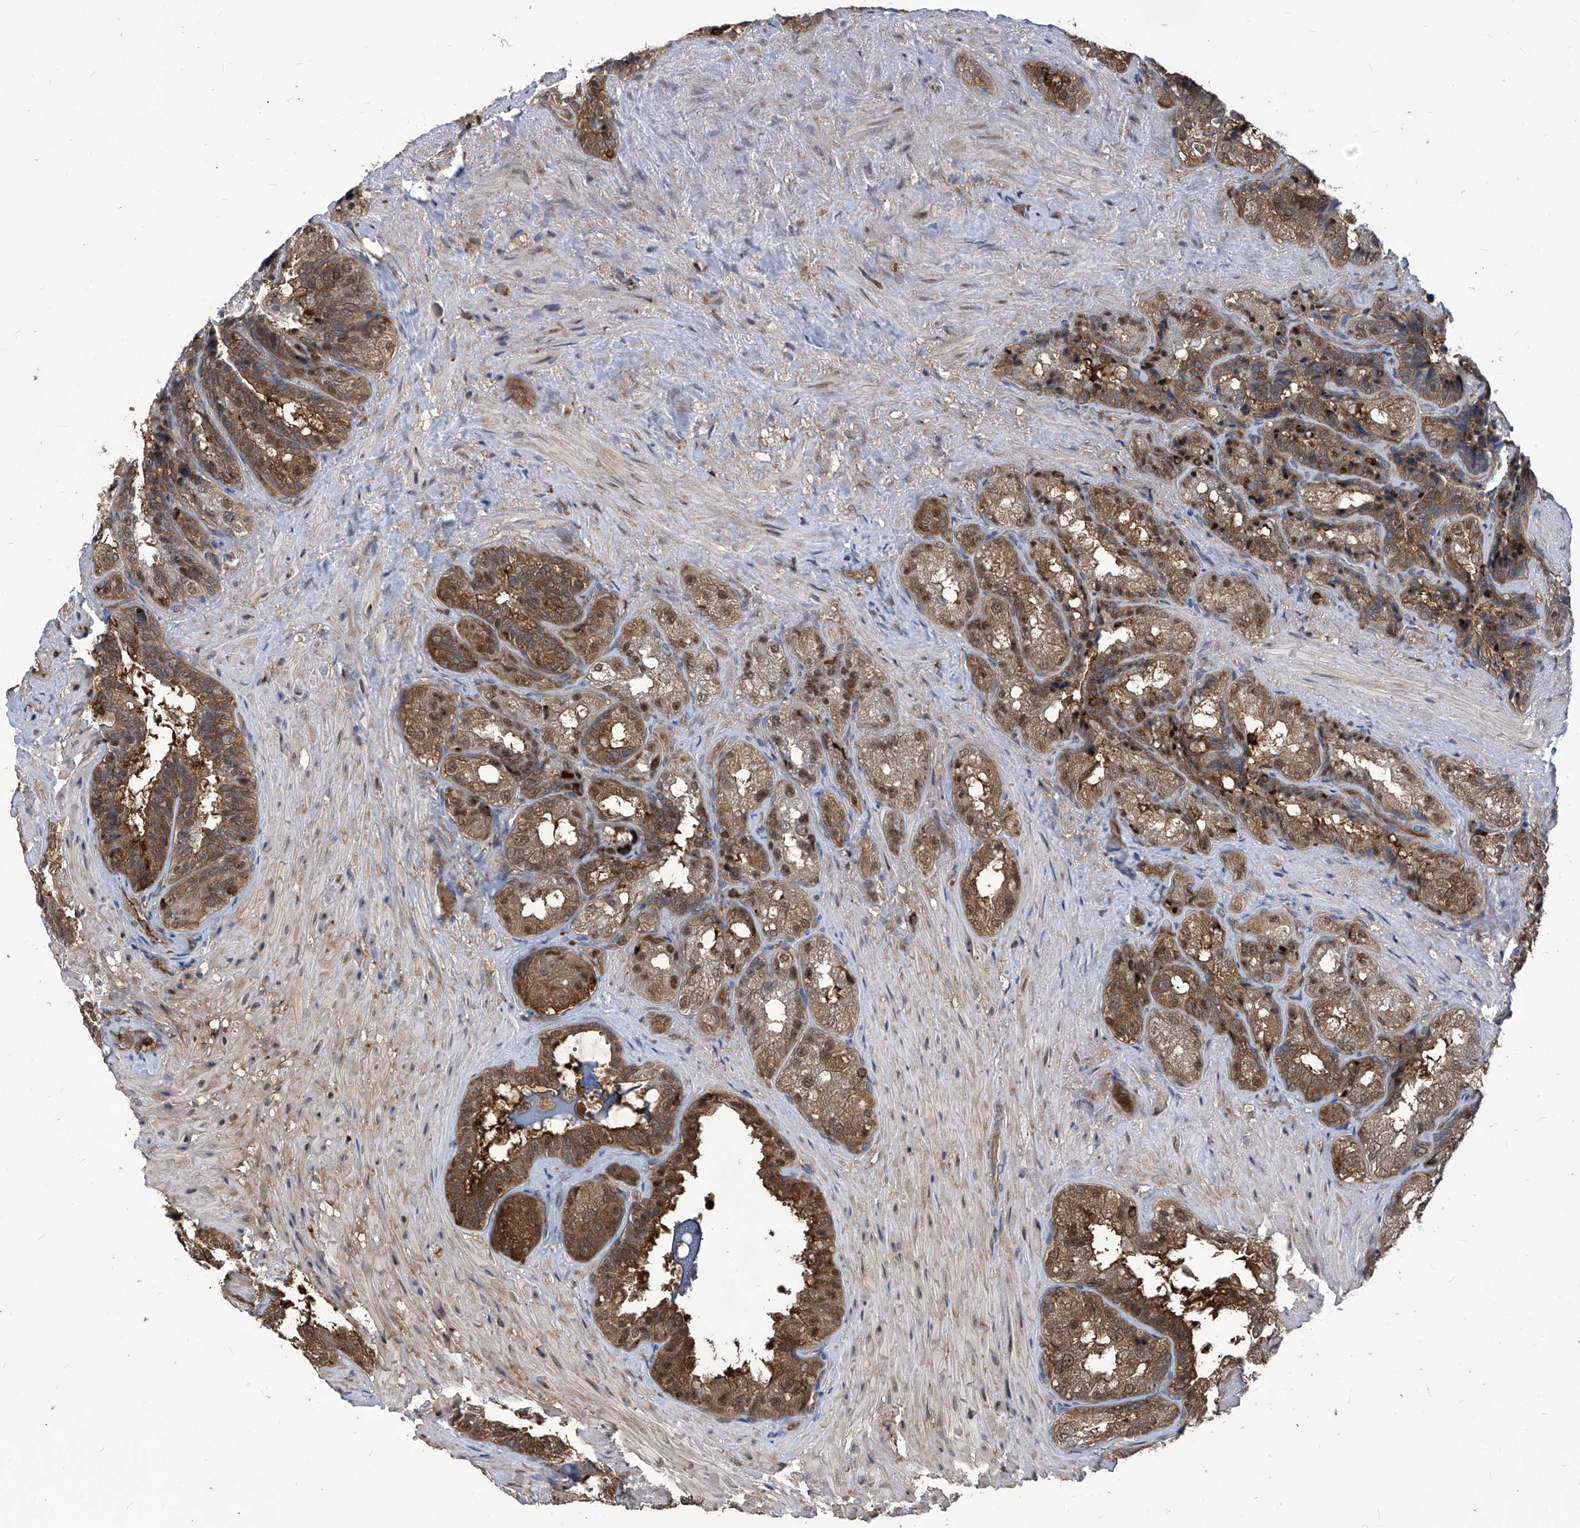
{"staining": {"intensity": "moderate", "quantity": ">75%", "location": "cytoplasmic/membranous"}, "tissue": "seminal vesicle", "cell_type": "Glandular cells", "image_type": "normal", "snomed": [{"axis": "morphology", "description": "Normal tissue, NOS"}, {"axis": "topography", "description": "Seminal veicle"}, {"axis": "topography", "description": "Peripheral nerve tissue"}], "caption": "A histopathology image of seminal vesicle stained for a protein demonstrates moderate cytoplasmic/membranous brown staining in glandular cells. Using DAB (3,3'-diaminobenzidine) (brown) and hematoxylin (blue) stains, captured at high magnification using brightfield microscopy.", "gene": "PSMB1", "patient": {"sex": "male", "age": 63}}